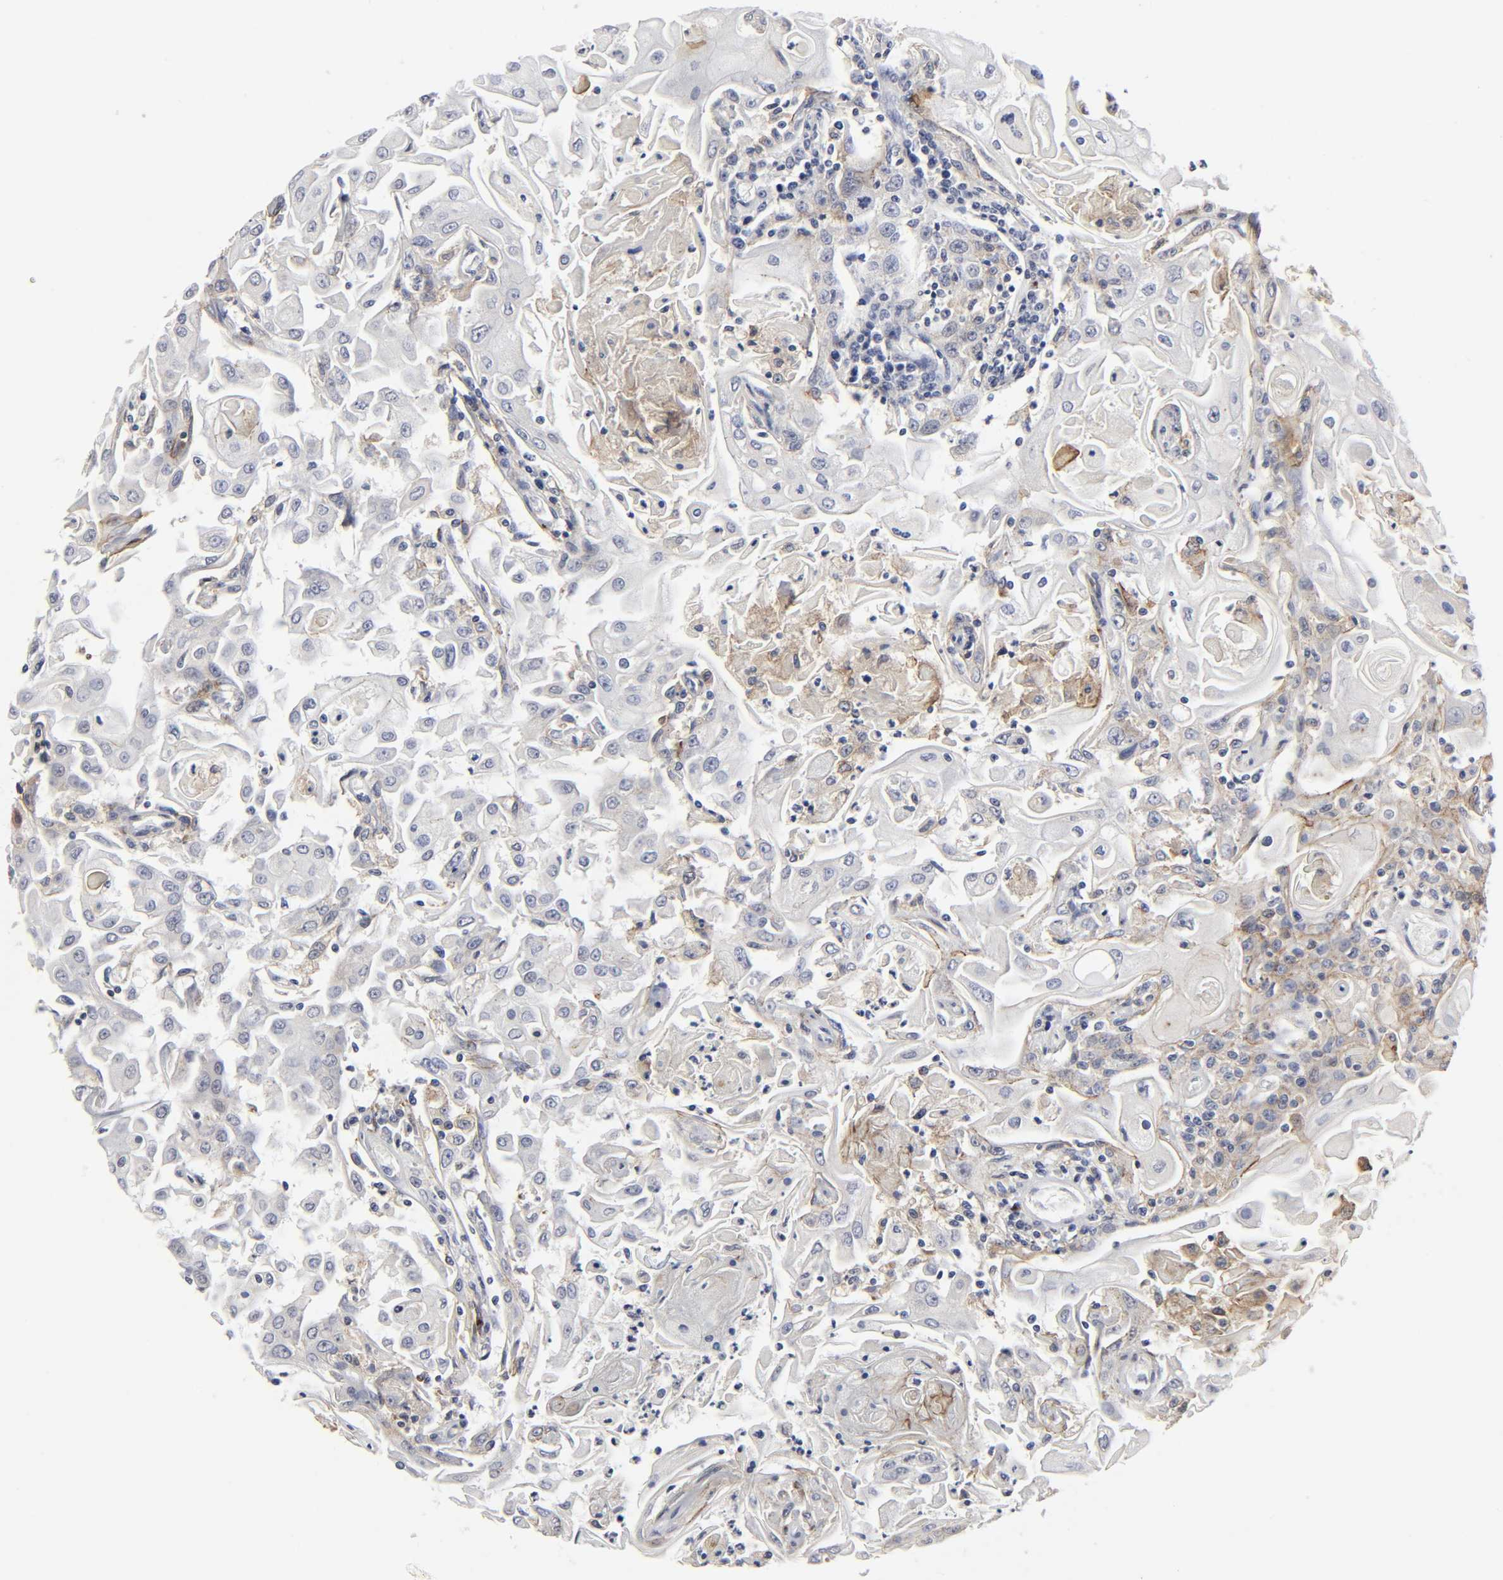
{"staining": {"intensity": "weak", "quantity": "<25%", "location": "cytoplasmic/membranous"}, "tissue": "head and neck cancer", "cell_type": "Tumor cells", "image_type": "cancer", "snomed": [{"axis": "morphology", "description": "Squamous cell carcinoma, NOS"}, {"axis": "topography", "description": "Oral tissue"}, {"axis": "topography", "description": "Head-Neck"}], "caption": "Tumor cells are negative for protein expression in human head and neck cancer (squamous cell carcinoma).", "gene": "LRP1", "patient": {"sex": "female", "age": 76}}